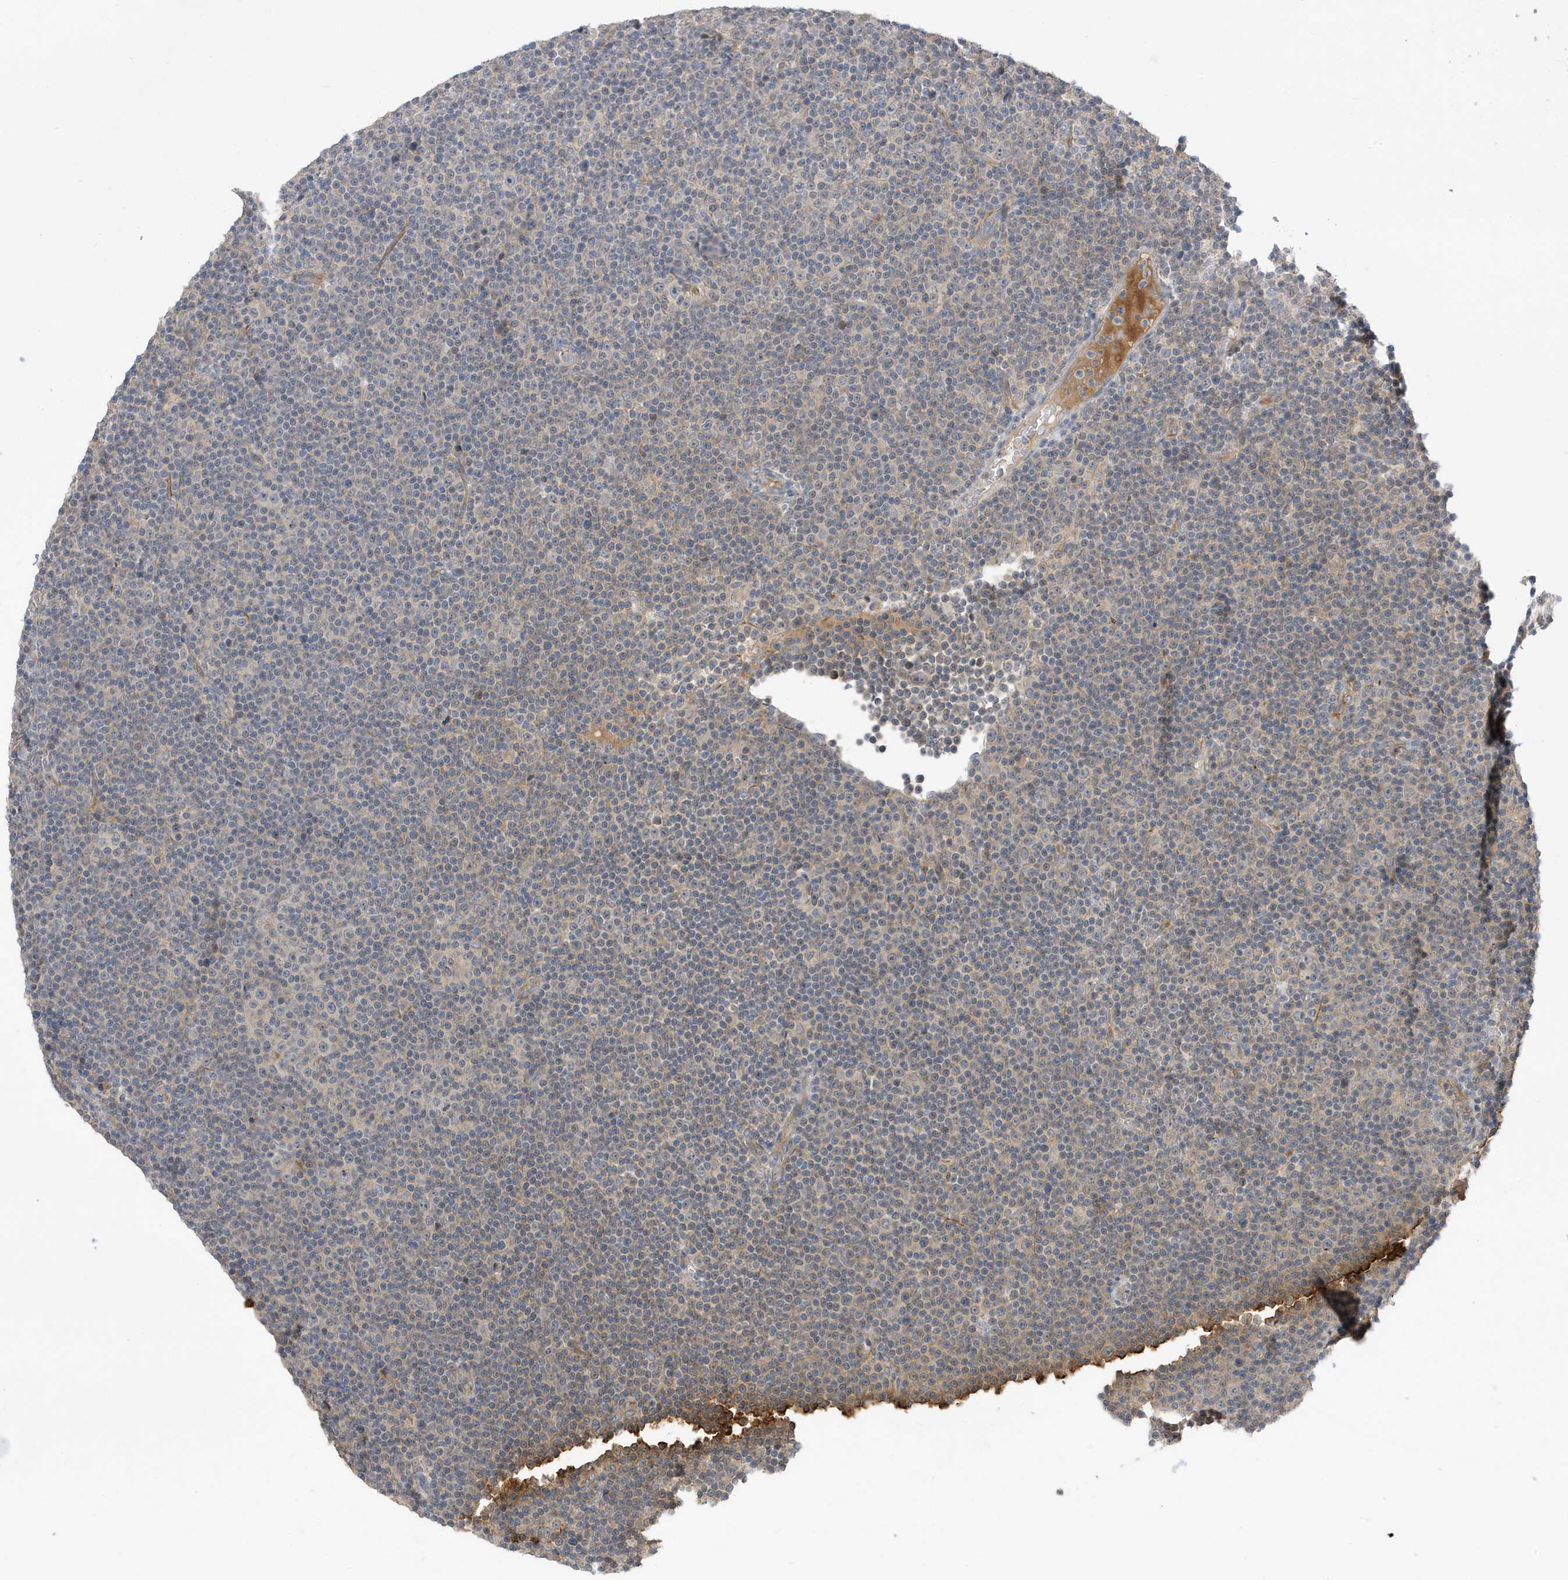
{"staining": {"intensity": "negative", "quantity": "none", "location": "none"}, "tissue": "lymphoma", "cell_type": "Tumor cells", "image_type": "cancer", "snomed": [{"axis": "morphology", "description": "Malignant lymphoma, non-Hodgkin's type, Low grade"}, {"axis": "topography", "description": "Lymph node"}], "caption": "Low-grade malignant lymphoma, non-Hodgkin's type was stained to show a protein in brown. There is no significant staining in tumor cells. (DAB immunohistochemistry with hematoxylin counter stain).", "gene": "LAPTM4A", "patient": {"sex": "female", "age": 67}}